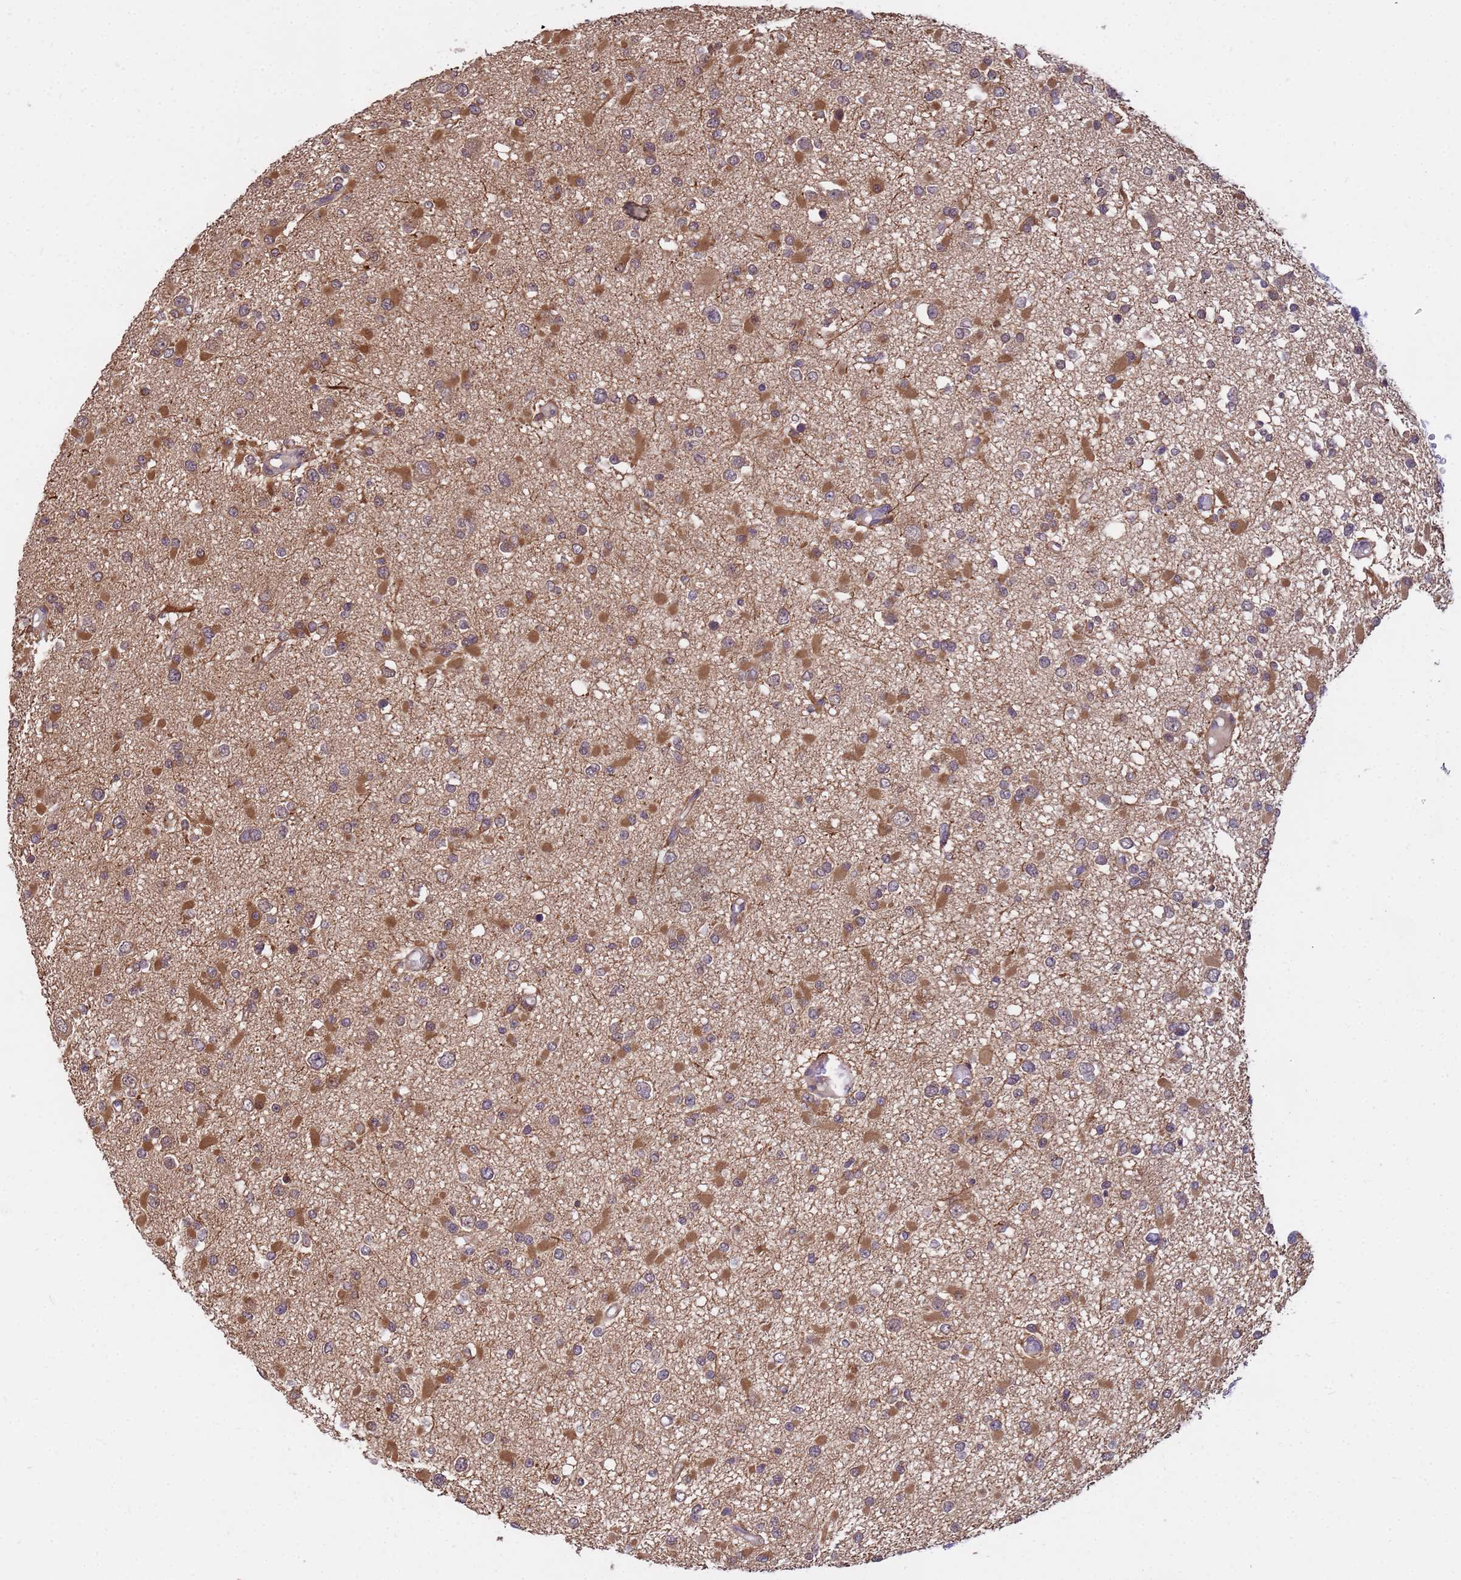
{"staining": {"intensity": "moderate", "quantity": "25%-75%", "location": "cytoplasmic/membranous"}, "tissue": "glioma", "cell_type": "Tumor cells", "image_type": "cancer", "snomed": [{"axis": "morphology", "description": "Glioma, malignant, Low grade"}, {"axis": "topography", "description": "Brain"}], "caption": "A medium amount of moderate cytoplasmic/membranous expression is present in about 25%-75% of tumor cells in glioma tissue. (DAB = brown stain, brightfield microscopy at high magnification).", "gene": "NPEPPS", "patient": {"sex": "female", "age": 22}}